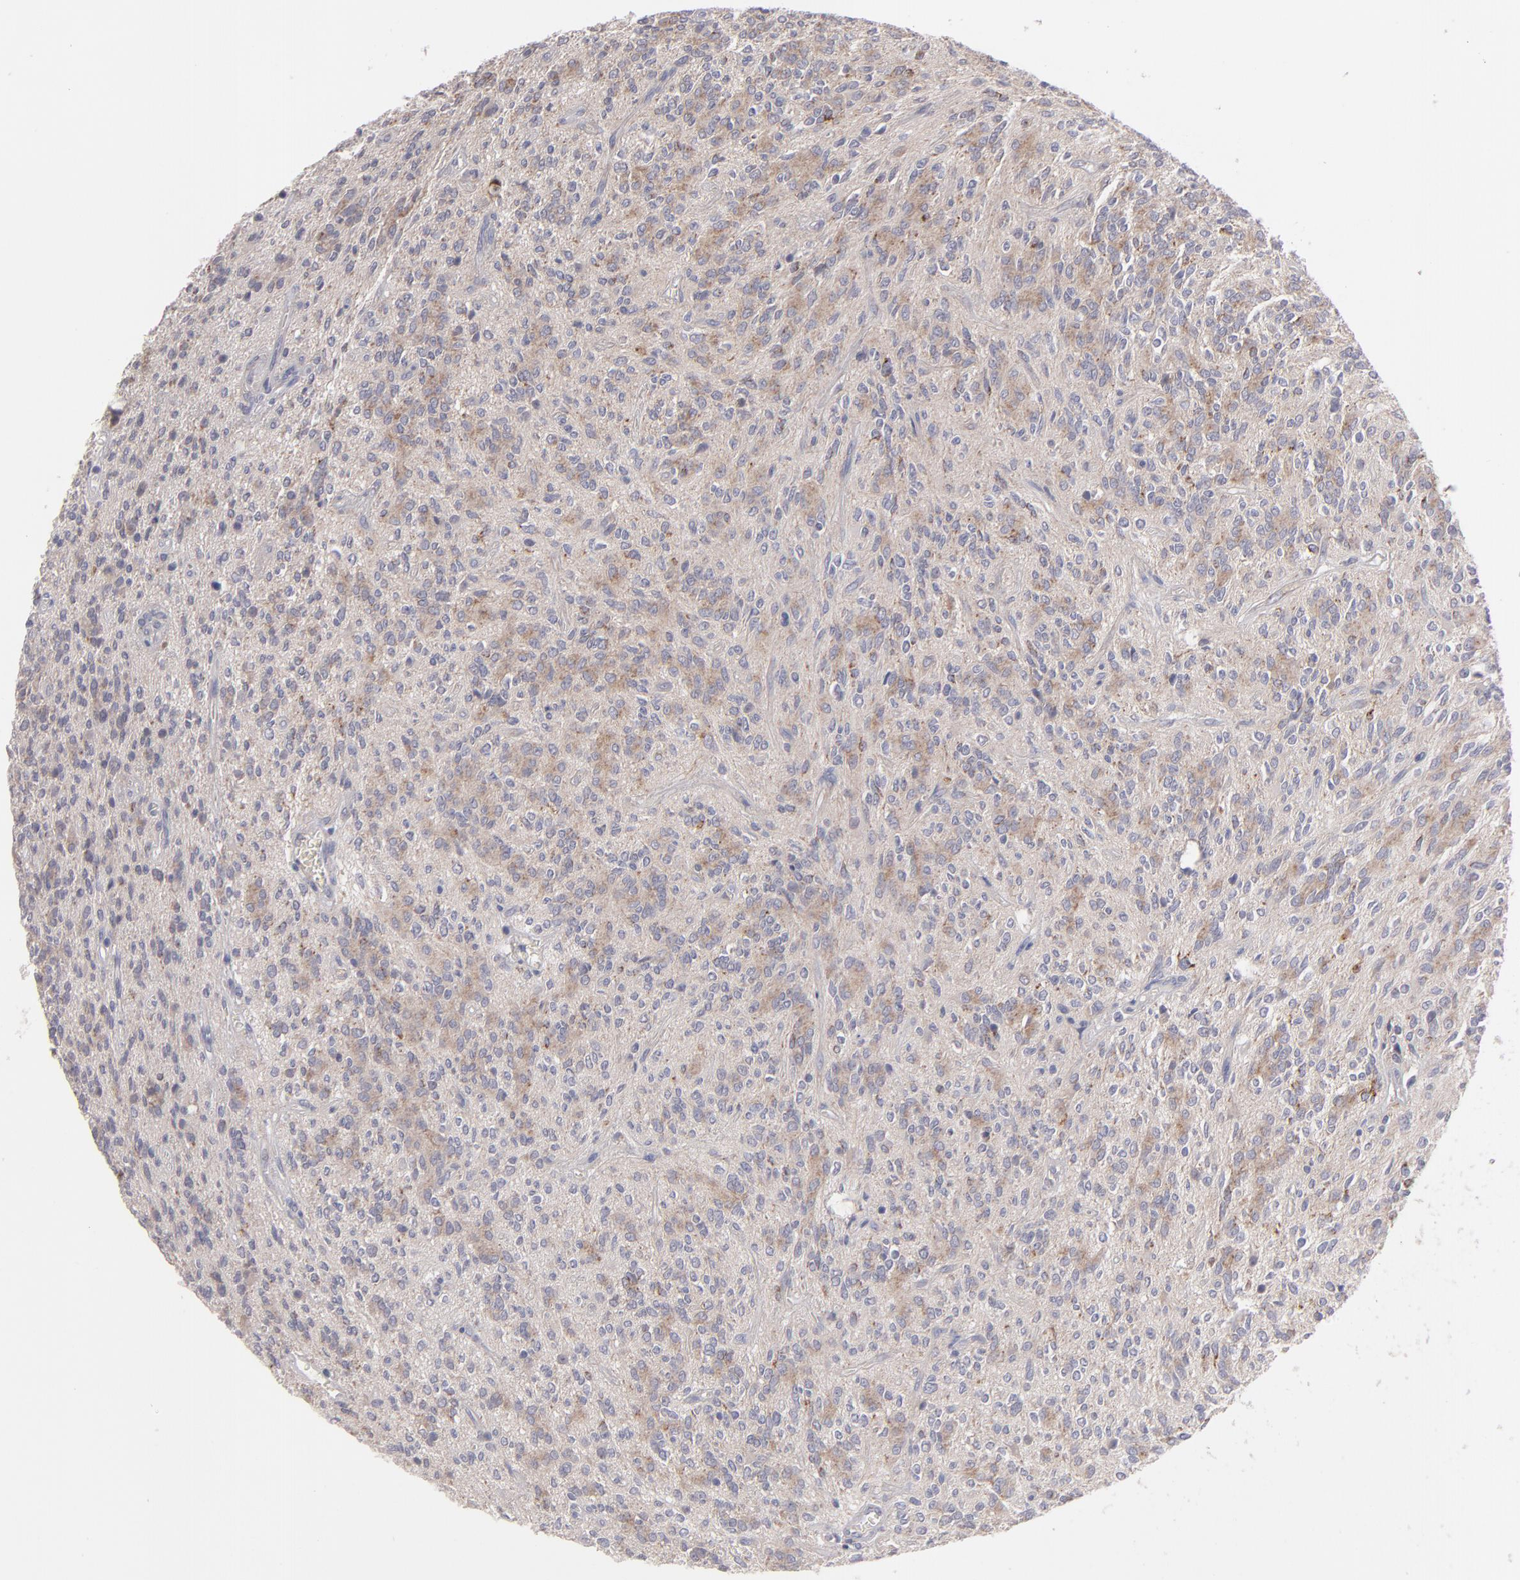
{"staining": {"intensity": "moderate", "quantity": ">75%", "location": "cytoplasmic/membranous"}, "tissue": "glioma", "cell_type": "Tumor cells", "image_type": "cancer", "snomed": [{"axis": "morphology", "description": "Glioma, malignant, Low grade"}, {"axis": "topography", "description": "Brain"}], "caption": "Low-grade glioma (malignant) stained with a protein marker shows moderate staining in tumor cells.", "gene": "HCCS", "patient": {"sex": "female", "age": 15}}